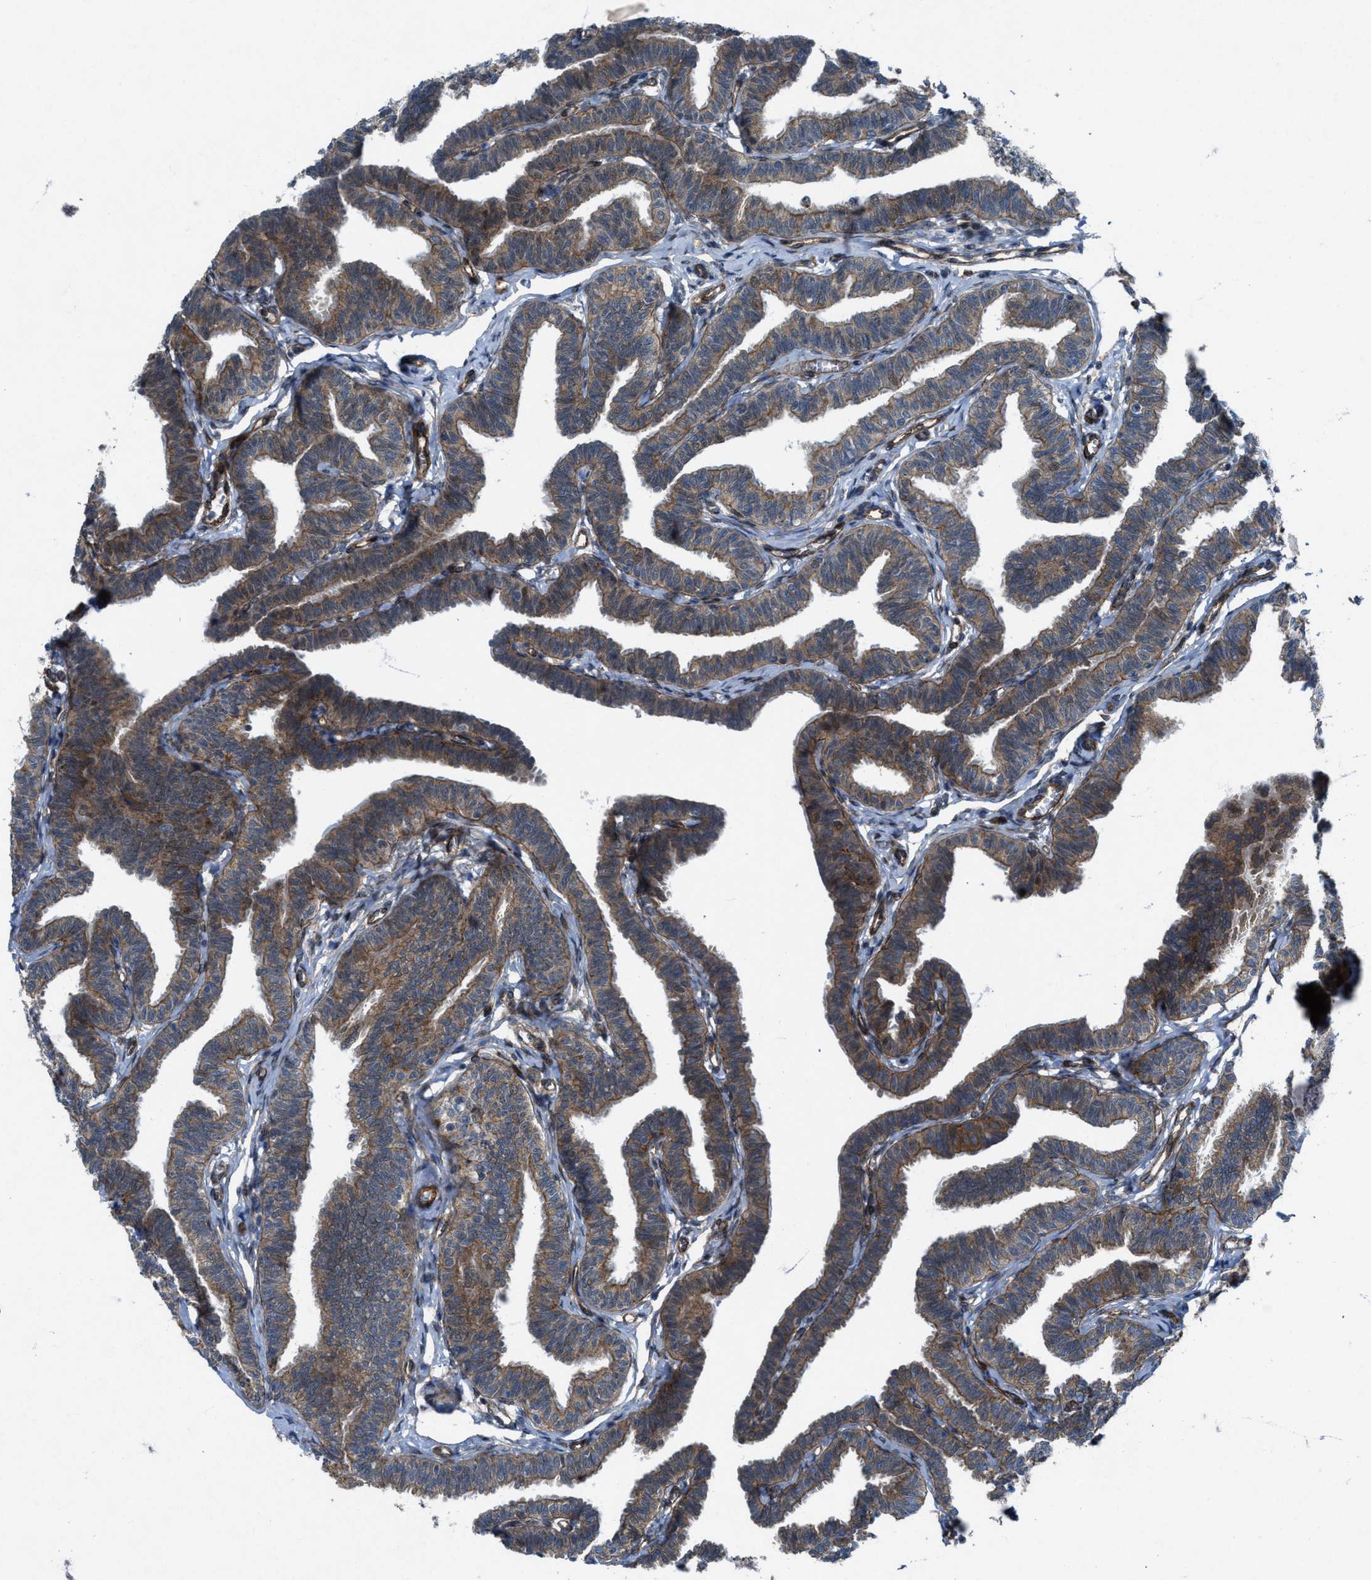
{"staining": {"intensity": "moderate", "quantity": ">75%", "location": "cytoplasmic/membranous"}, "tissue": "fallopian tube", "cell_type": "Glandular cells", "image_type": "normal", "snomed": [{"axis": "morphology", "description": "Normal tissue, NOS"}, {"axis": "topography", "description": "Fallopian tube"}, {"axis": "topography", "description": "Ovary"}], "caption": "About >75% of glandular cells in unremarkable human fallopian tube exhibit moderate cytoplasmic/membranous protein expression as visualized by brown immunohistochemical staining.", "gene": "URGCP", "patient": {"sex": "female", "age": 23}}